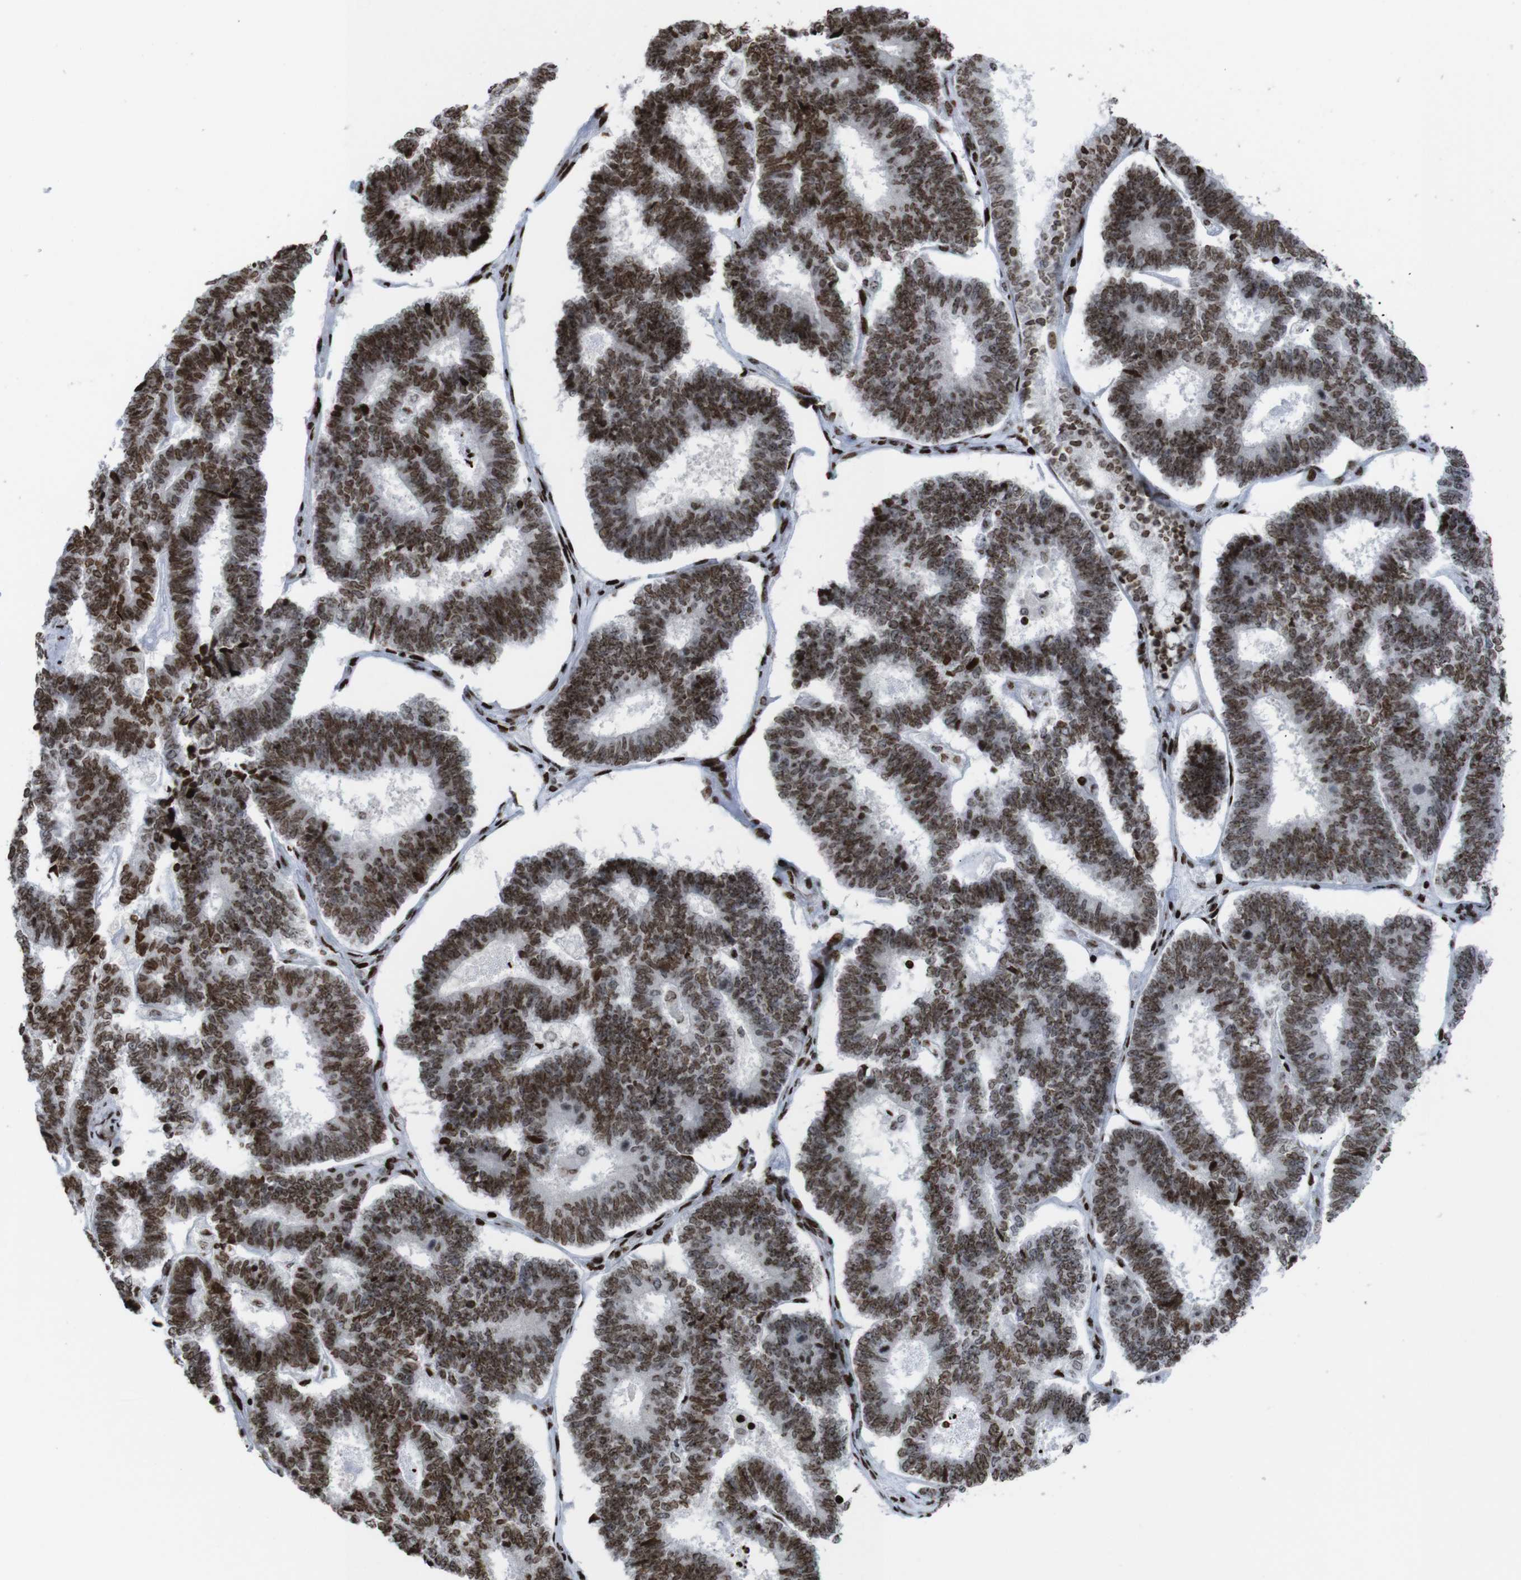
{"staining": {"intensity": "strong", "quantity": ">75%", "location": "nuclear"}, "tissue": "endometrial cancer", "cell_type": "Tumor cells", "image_type": "cancer", "snomed": [{"axis": "morphology", "description": "Adenocarcinoma, NOS"}, {"axis": "topography", "description": "Endometrium"}], "caption": "A brown stain highlights strong nuclear staining of a protein in adenocarcinoma (endometrial) tumor cells.", "gene": "H1-4", "patient": {"sex": "female", "age": 70}}